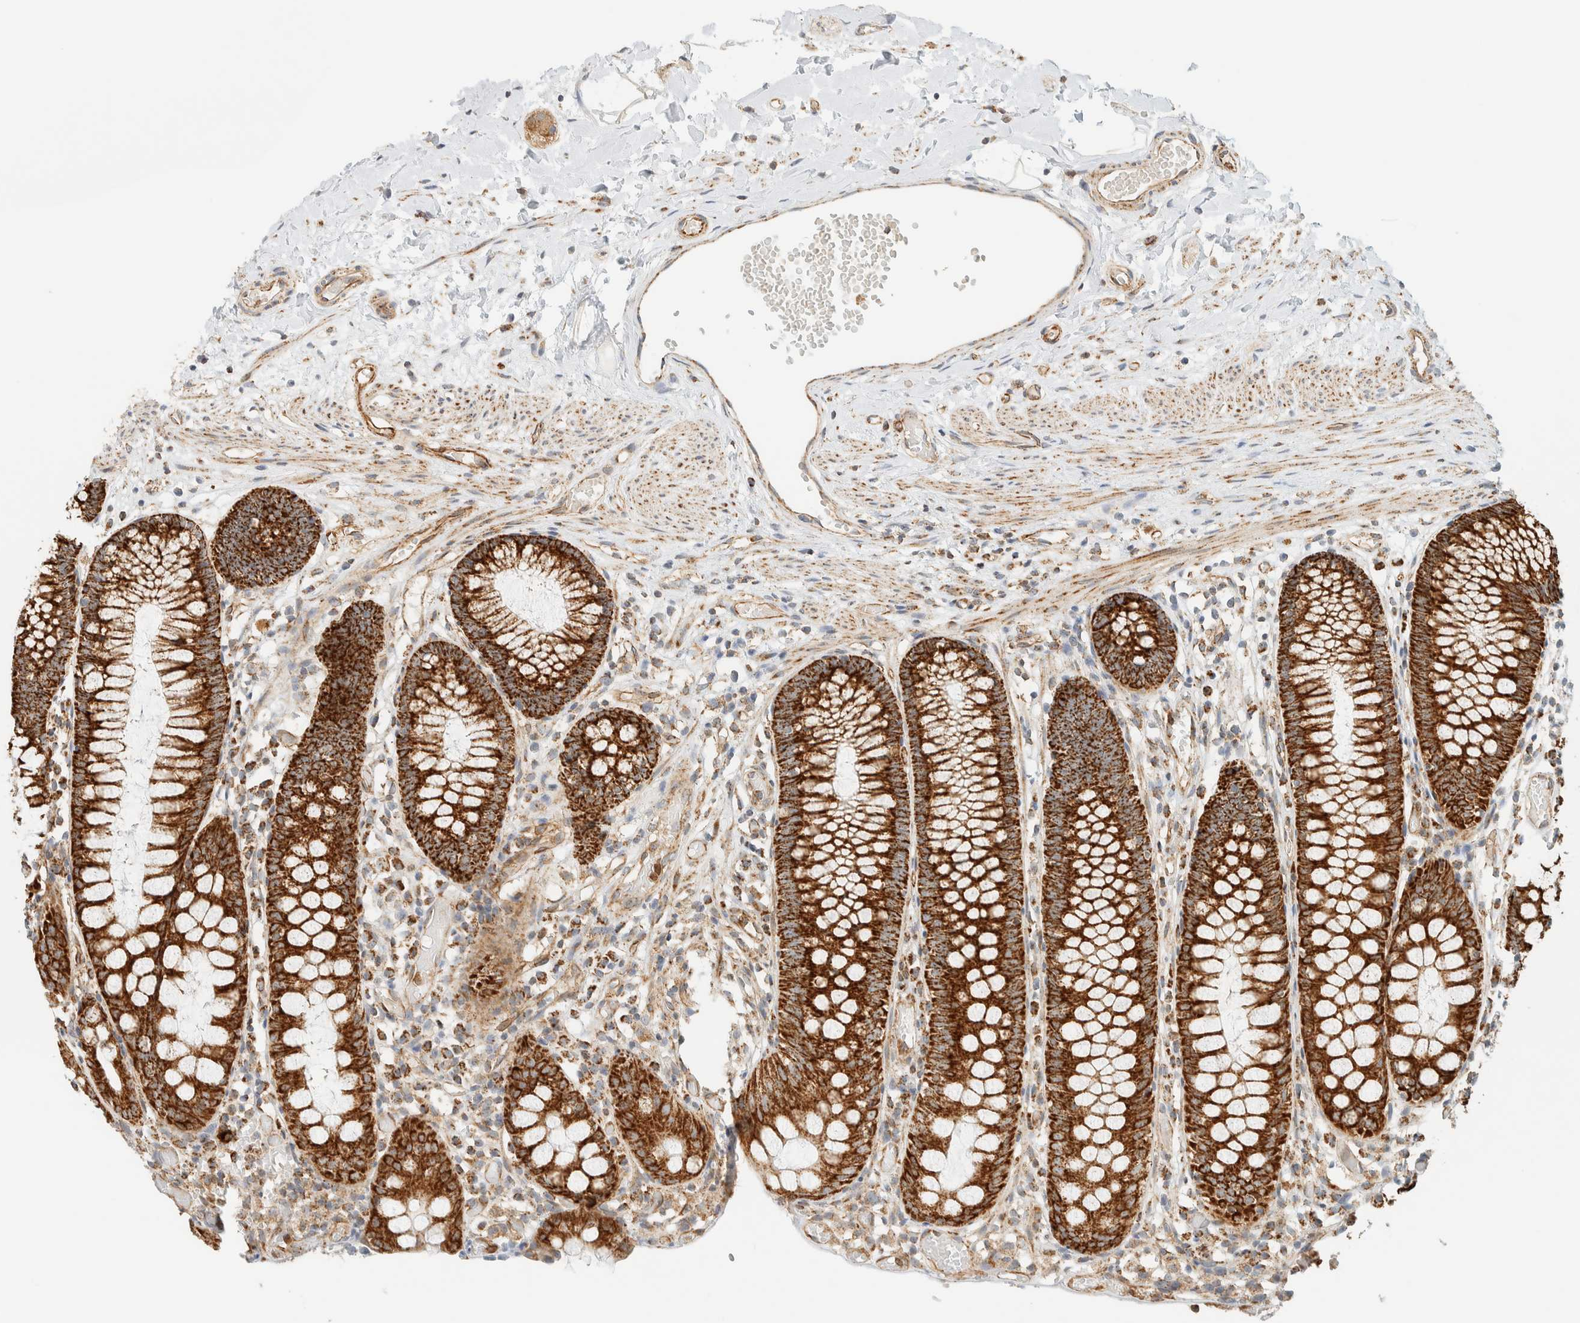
{"staining": {"intensity": "moderate", "quantity": ">75%", "location": "cytoplasmic/membranous"}, "tissue": "colon", "cell_type": "Endothelial cells", "image_type": "normal", "snomed": [{"axis": "morphology", "description": "Normal tissue, NOS"}, {"axis": "topography", "description": "Colon"}], "caption": "Immunohistochemistry (IHC) (DAB (3,3'-diaminobenzidine)) staining of benign human colon shows moderate cytoplasmic/membranous protein expression in about >75% of endothelial cells.", "gene": "KIFAP3", "patient": {"sex": "male", "age": 14}}